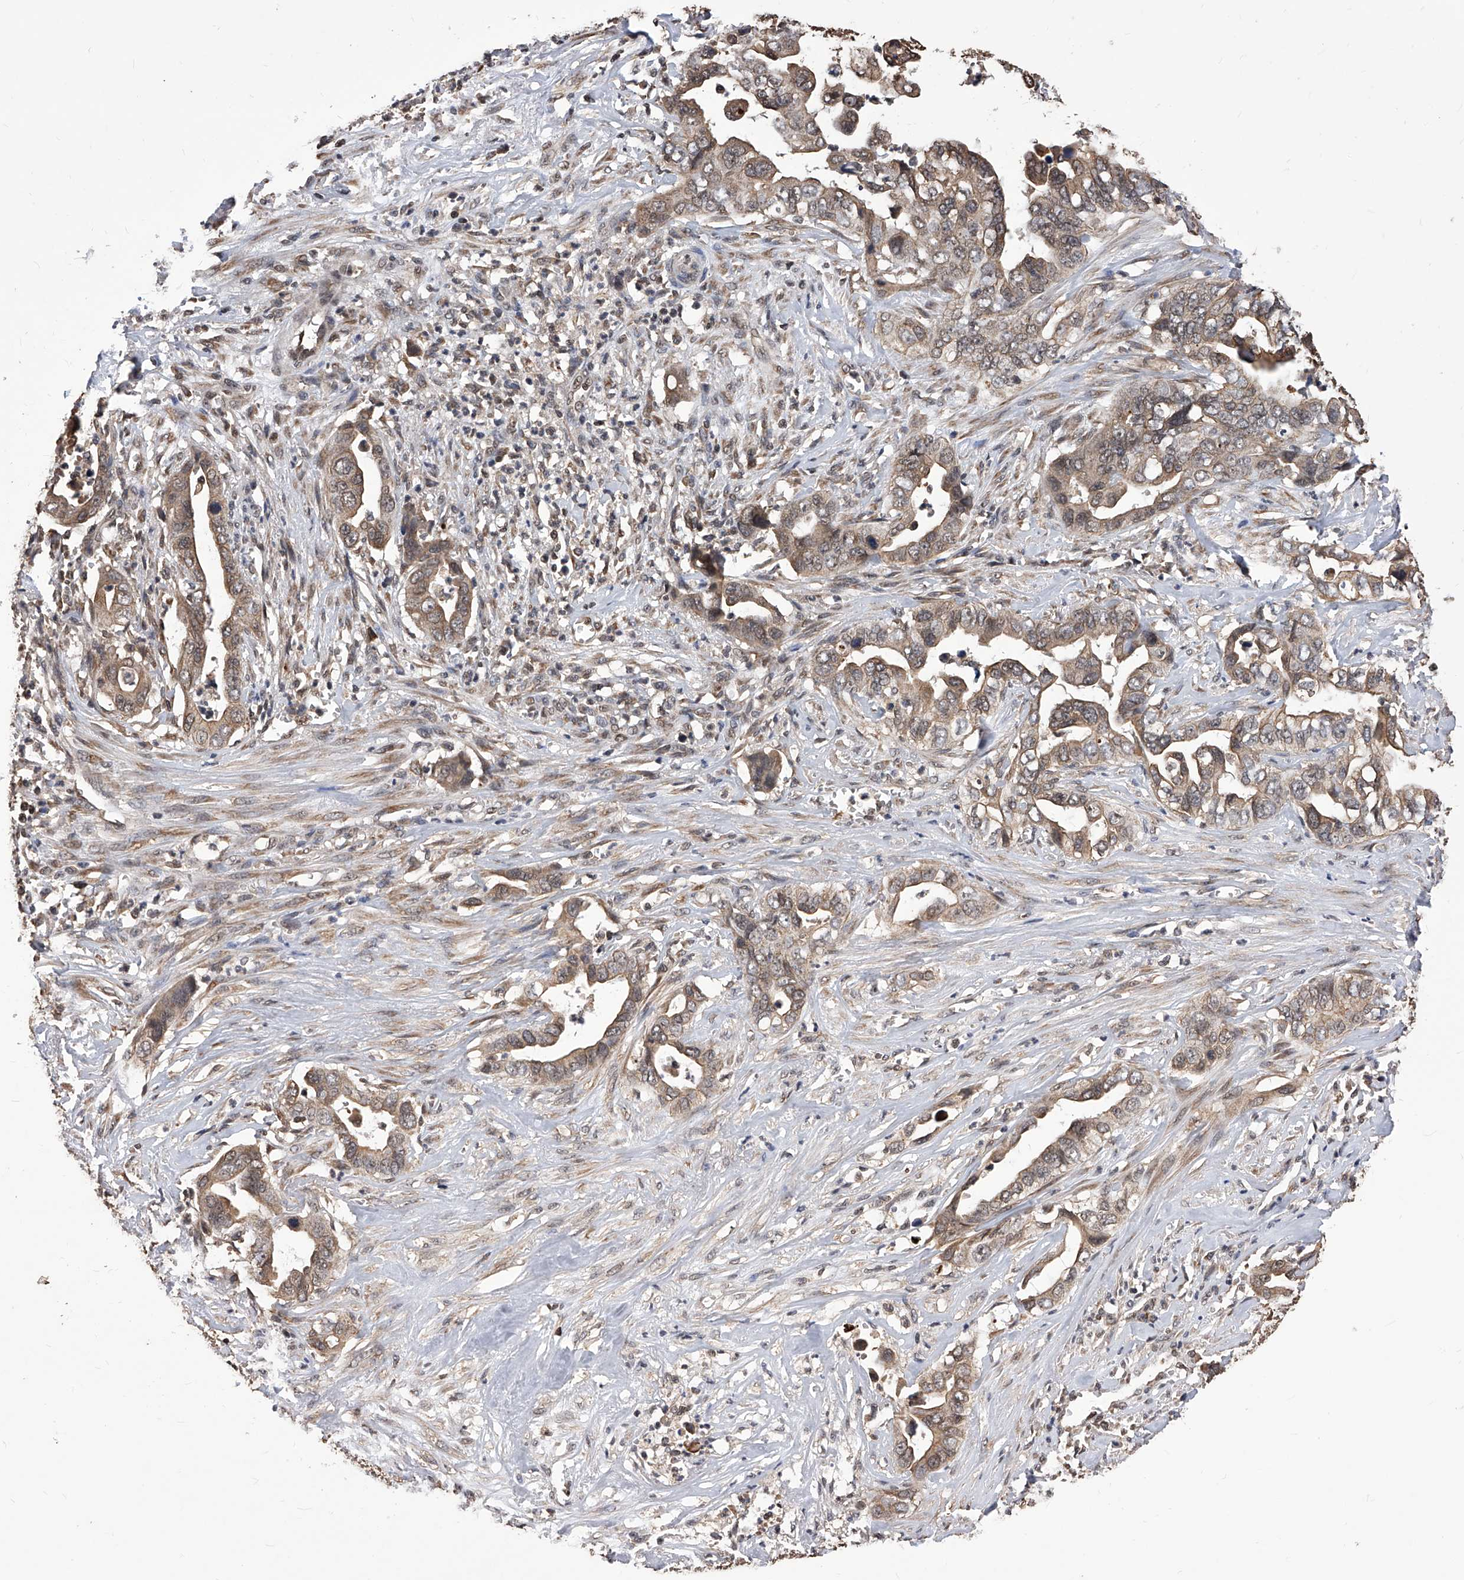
{"staining": {"intensity": "weak", "quantity": ">75%", "location": "cytoplasmic/membranous"}, "tissue": "liver cancer", "cell_type": "Tumor cells", "image_type": "cancer", "snomed": [{"axis": "morphology", "description": "Cholangiocarcinoma"}, {"axis": "topography", "description": "Liver"}], "caption": "Human liver cancer (cholangiocarcinoma) stained for a protein (brown) displays weak cytoplasmic/membranous positive positivity in about >75% of tumor cells.", "gene": "ID1", "patient": {"sex": "female", "age": 79}}